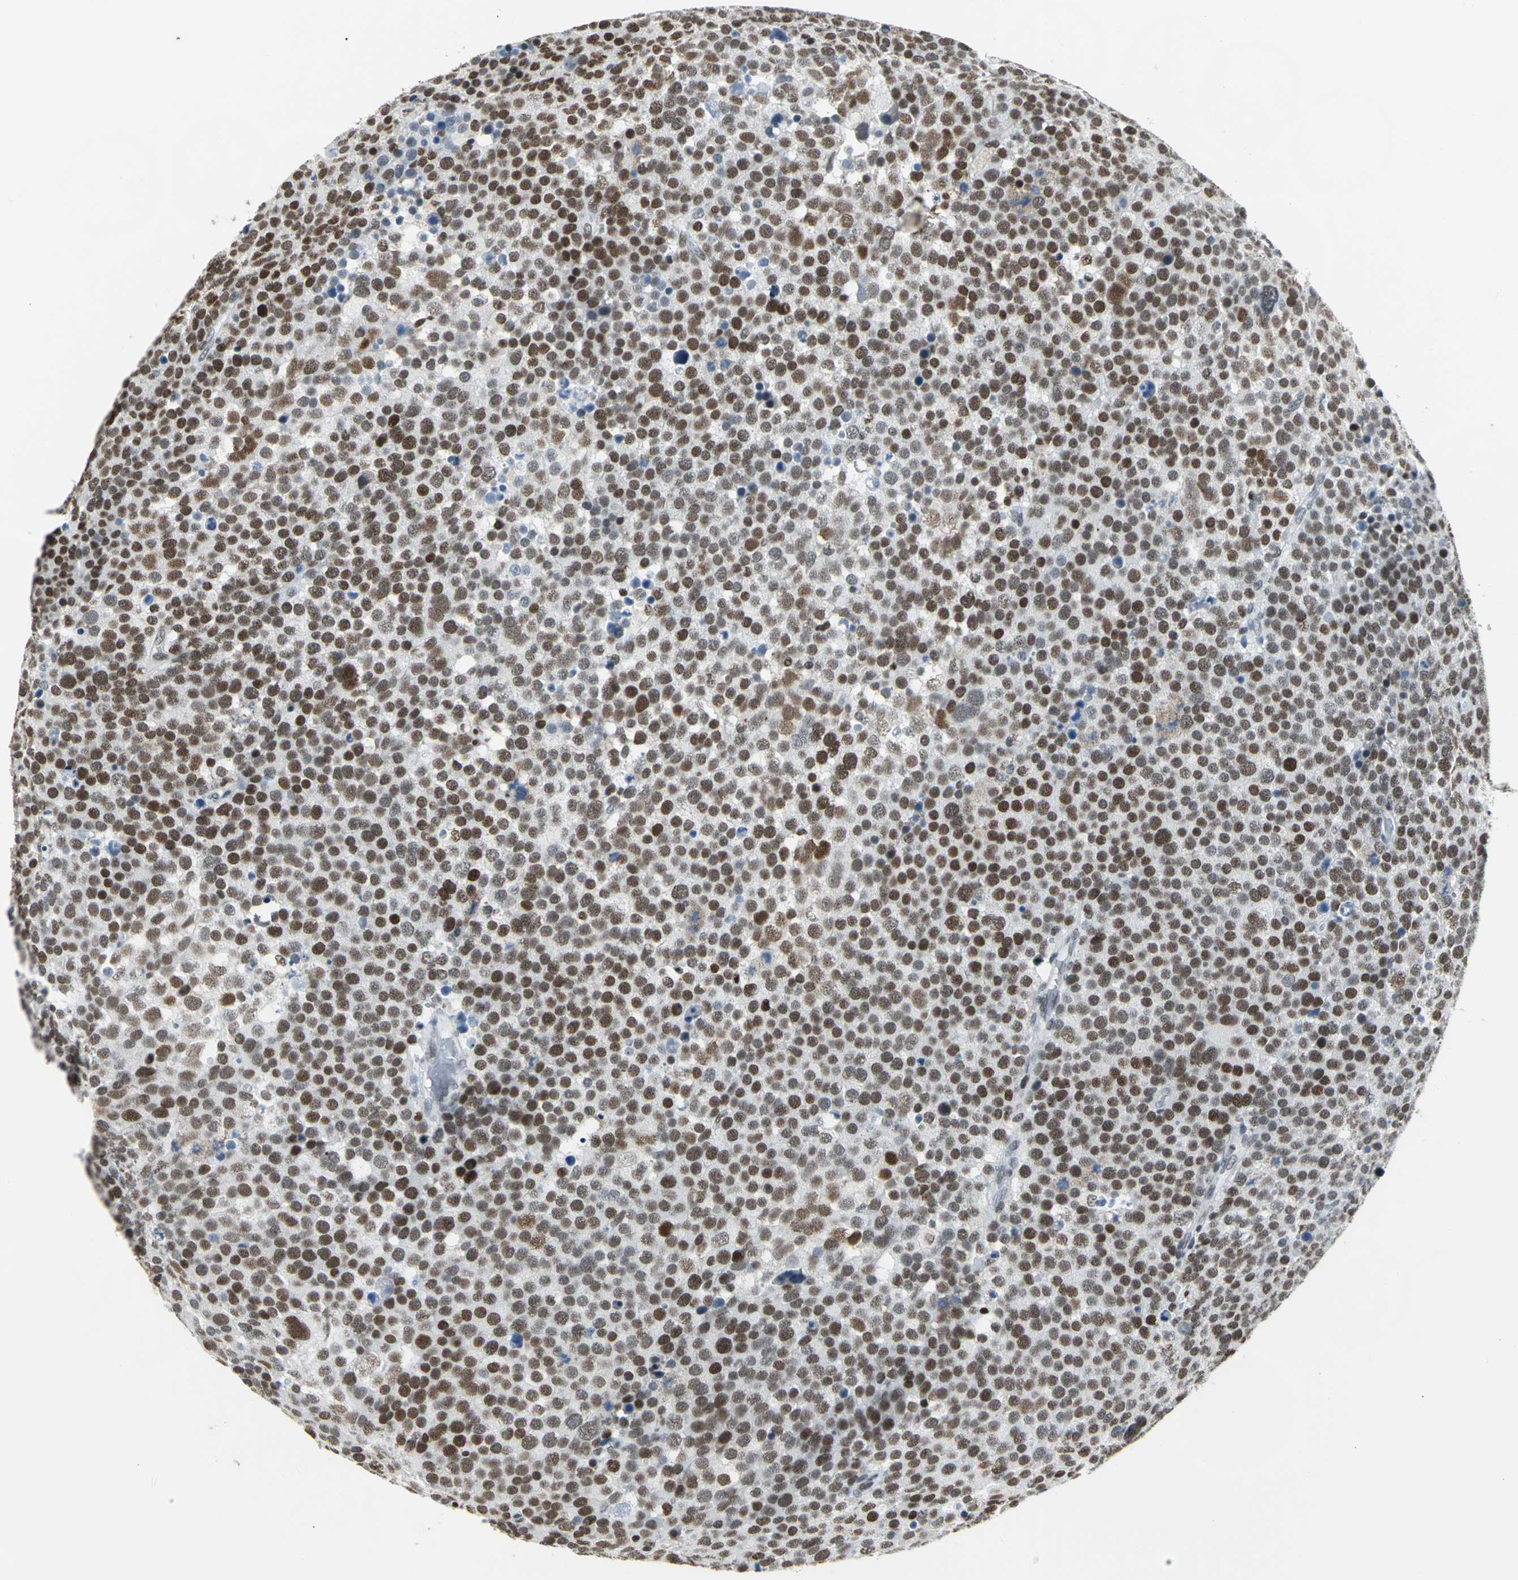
{"staining": {"intensity": "strong", "quantity": ">75%", "location": "nuclear"}, "tissue": "testis cancer", "cell_type": "Tumor cells", "image_type": "cancer", "snomed": [{"axis": "morphology", "description": "Seminoma, NOS"}, {"axis": "topography", "description": "Testis"}], "caption": "Brown immunohistochemical staining in testis cancer (seminoma) demonstrates strong nuclear staining in approximately >75% of tumor cells.", "gene": "HNRNPD", "patient": {"sex": "male", "age": 71}}